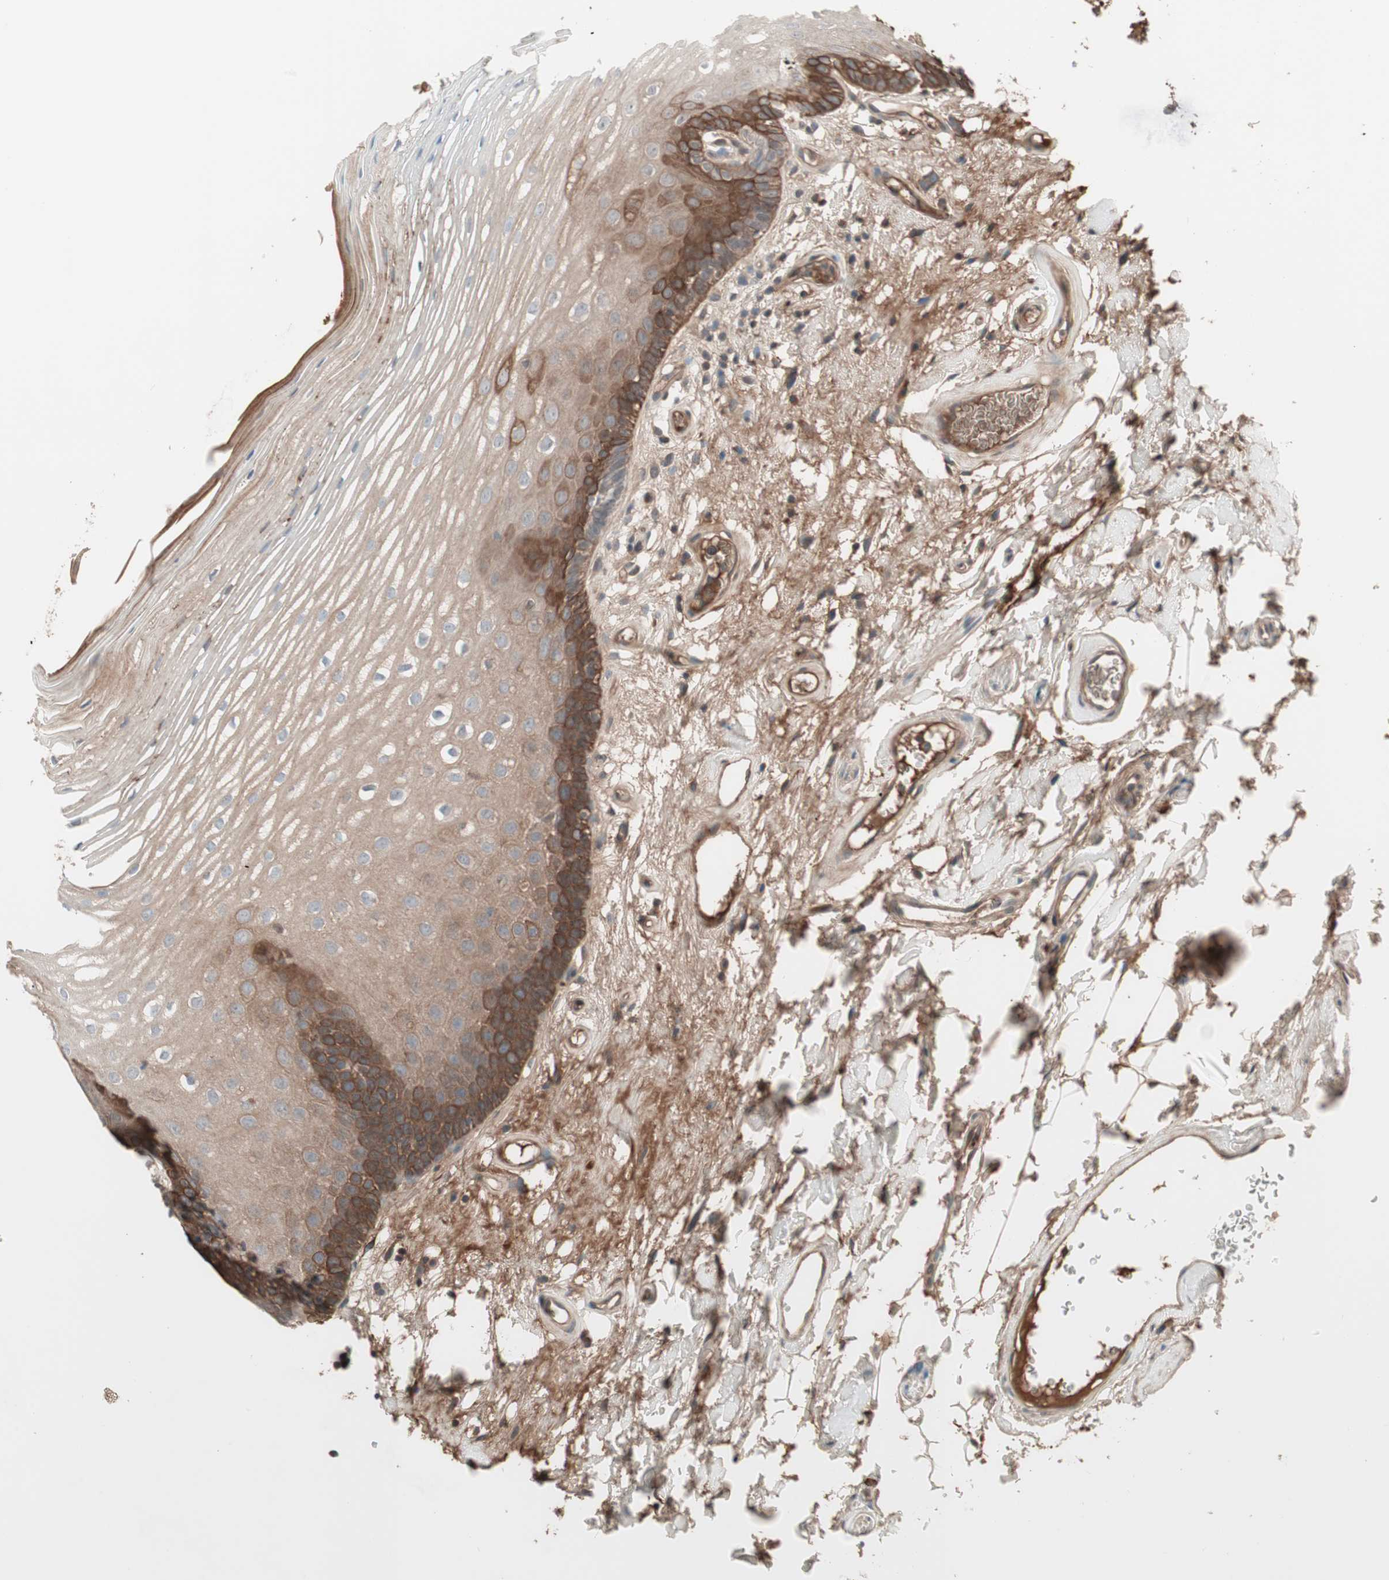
{"staining": {"intensity": "strong", "quantity": "25%-75%", "location": "cytoplasmic/membranous"}, "tissue": "oral mucosa", "cell_type": "Squamous epithelial cells", "image_type": "normal", "snomed": [{"axis": "morphology", "description": "Normal tissue, NOS"}, {"axis": "morphology", "description": "Squamous cell carcinoma, NOS"}, {"axis": "topography", "description": "Skeletal muscle"}, {"axis": "topography", "description": "Oral tissue"}], "caption": "This is an image of immunohistochemistry staining of unremarkable oral mucosa, which shows strong staining in the cytoplasmic/membranous of squamous epithelial cells.", "gene": "TFPI", "patient": {"sex": "male", "age": 71}}